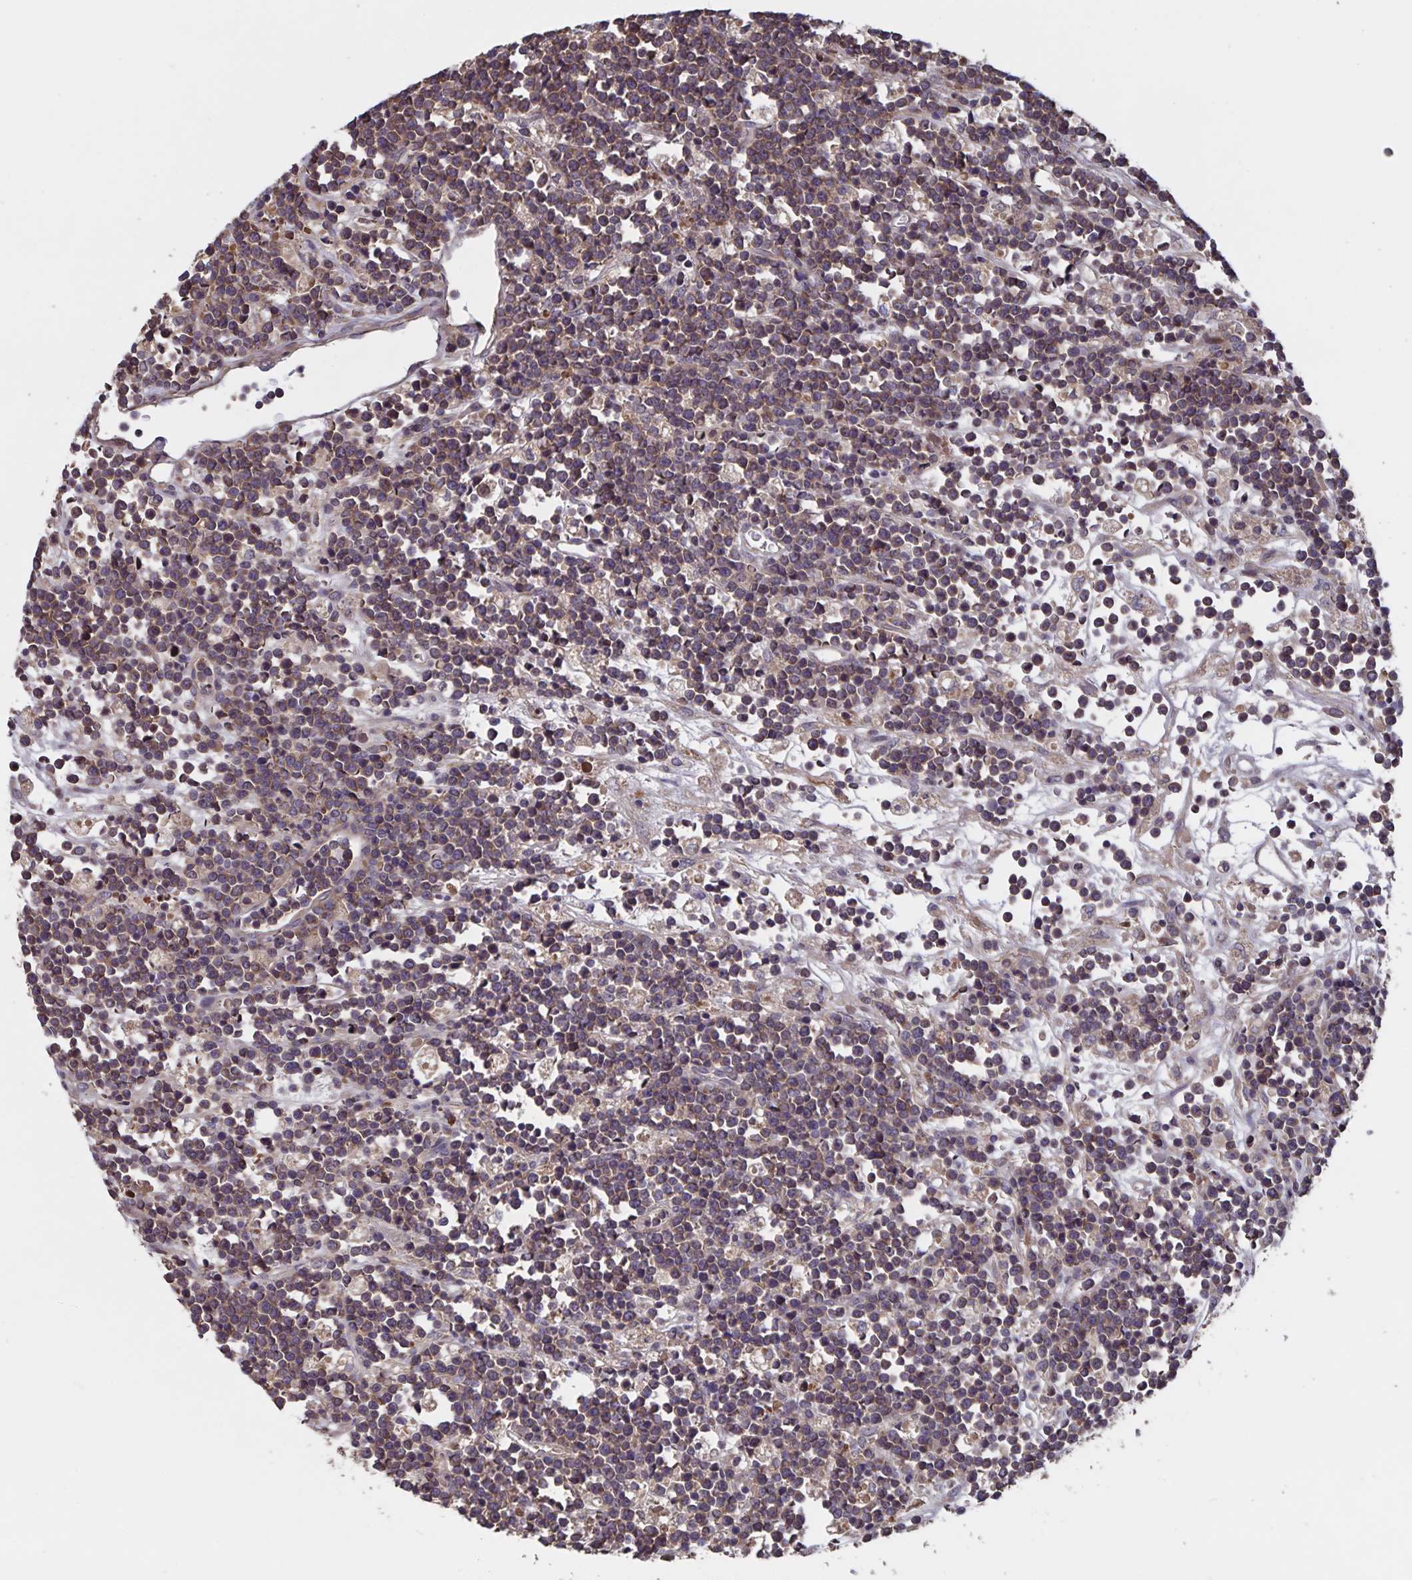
{"staining": {"intensity": "weak", "quantity": "25%-75%", "location": "cytoplasmic/membranous"}, "tissue": "lymphoma", "cell_type": "Tumor cells", "image_type": "cancer", "snomed": [{"axis": "morphology", "description": "Malignant lymphoma, non-Hodgkin's type, High grade"}, {"axis": "topography", "description": "Ovary"}], "caption": "Protein positivity by IHC exhibits weak cytoplasmic/membranous expression in approximately 25%-75% of tumor cells in lymphoma. Using DAB (brown) and hematoxylin (blue) stains, captured at high magnification using brightfield microscopy.", "gene": "FBXL16", "patient": {"sex": "female", "age": 56}}